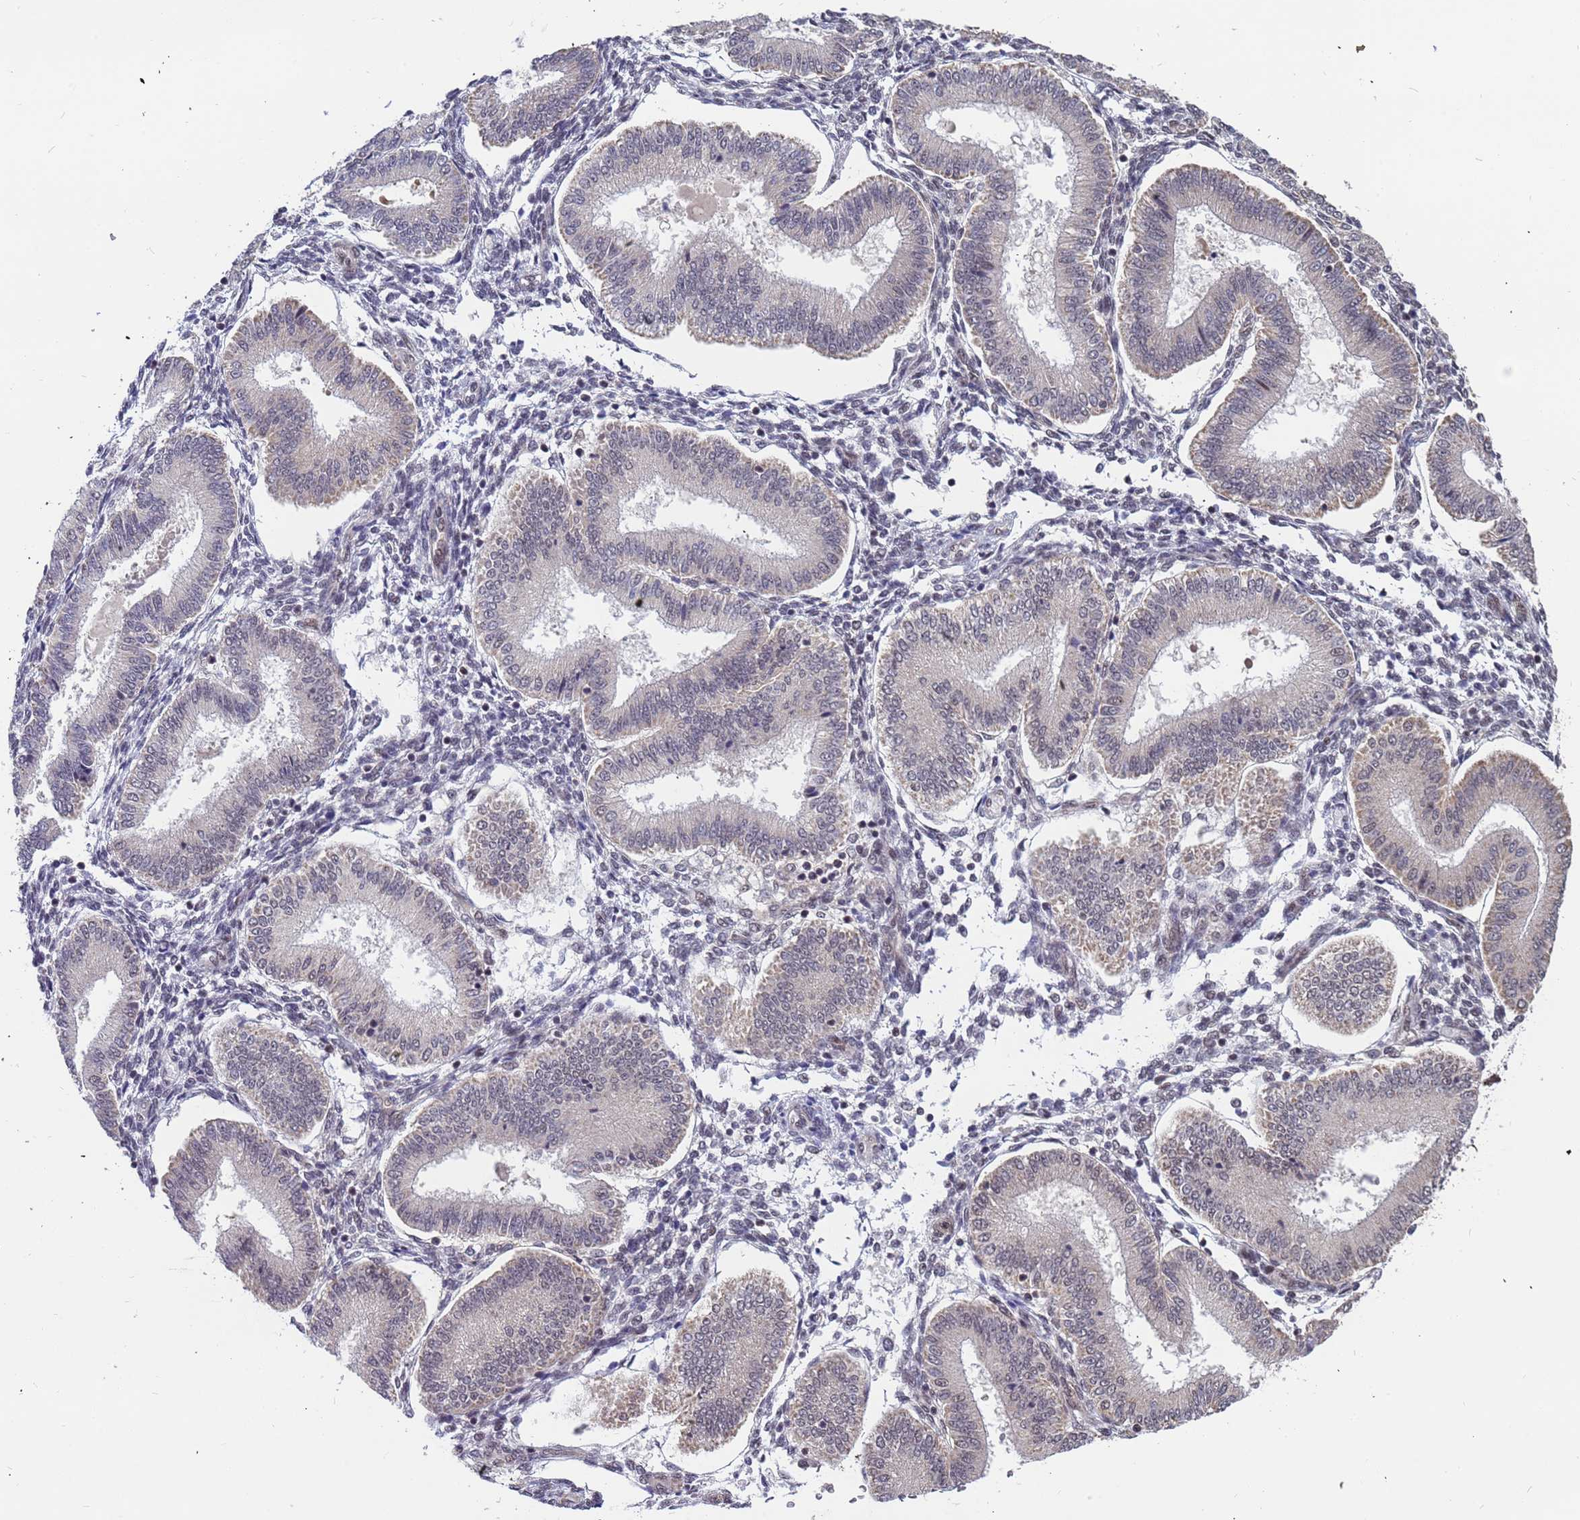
{"staining": {"intensity": "moderate", "quantity": "<25%", "location": "cytoplasmic/membranous,nuclear"}, "tissue": "endometrium", "cell_type": "Cells in endometrial stroma", "image_type": "normal", "snomed": [{"axis": "morphology", "description": "Normal tissue, NOS"}, {"axis": "topography", "description": "Endometrium"}], "caption": "Immunohistochemical staining of normal human endometrium displays low levels of moderate cytoplasmic/membranous,nuclear positivity in about <25% of cells in endometrial stroma. The protein is shown in brown color, while the nuclei are stained blue.", "gene": "DENND2B", "patient": {"sex": "female", "age": 39}}